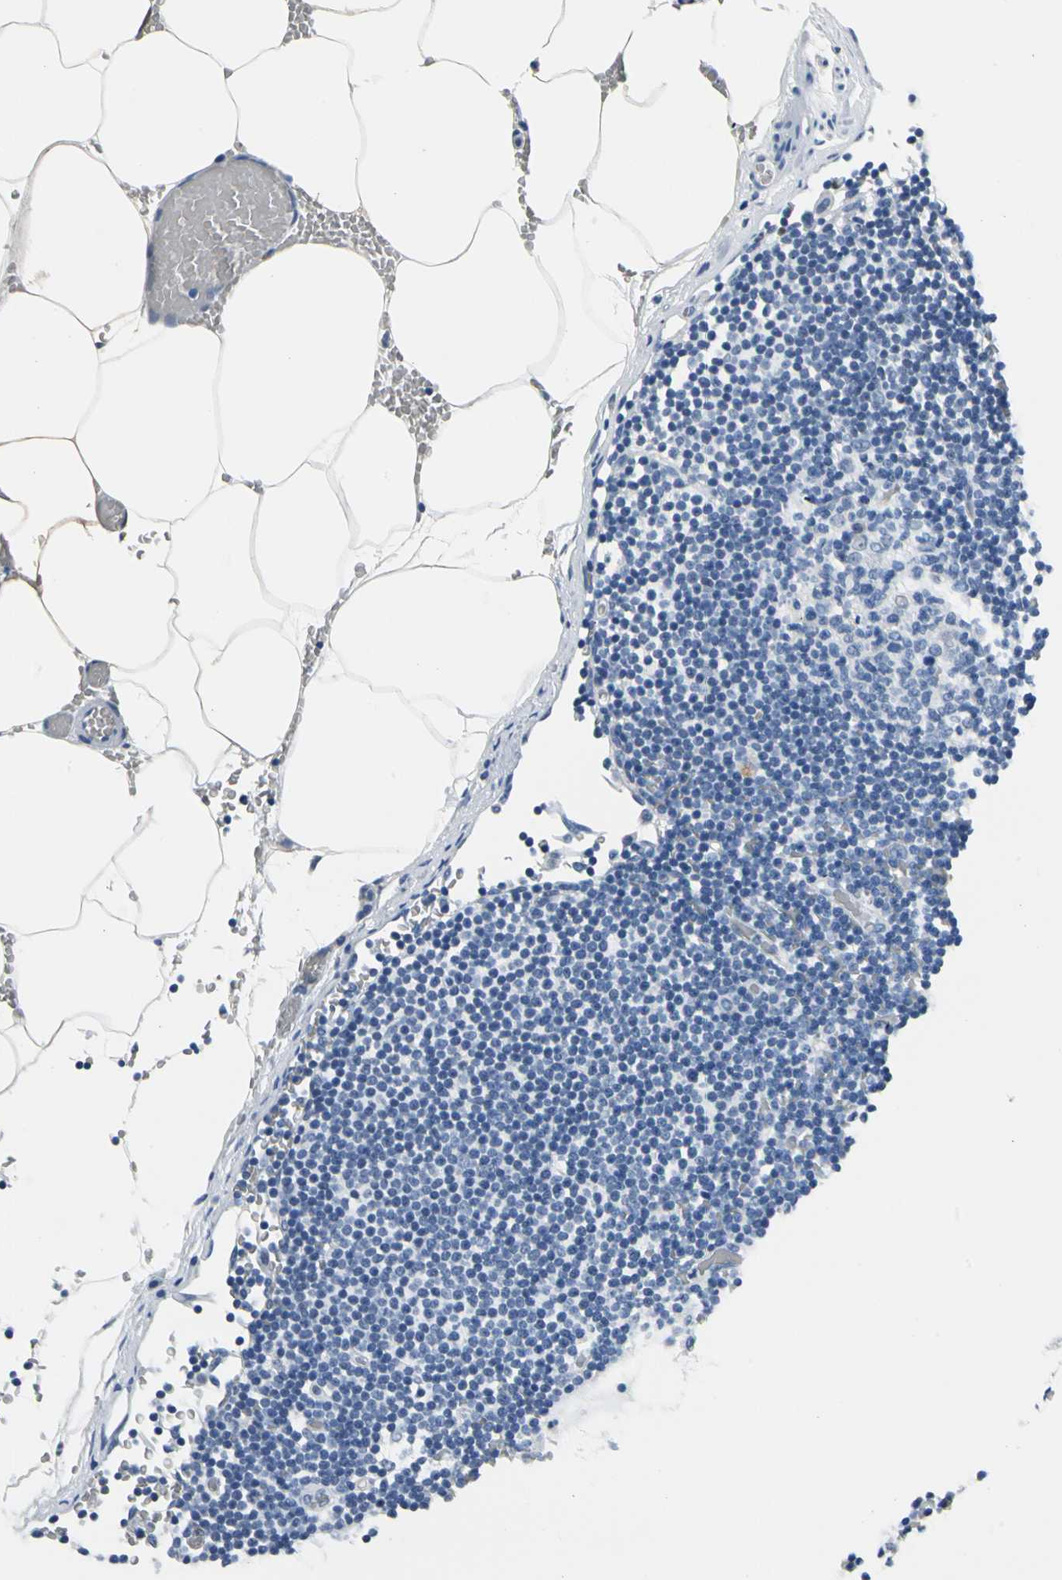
{"staining": {"intensity": "negative", "quantity": "none", "location": "none"}, "tissue": "lymph node", "cell_type": "Germinal center cells", "image_type": "normal", "snomed": [{"axis": "morphology", "description": "Normal tissue, NOS"}, {"axis": "topography", "description": "Lymph node"}], "caption": "The IHC micrograph has no significant staining in germinal center cells of lymph node.", "gene": "CA1", "patient": {"sex": "male", "age": 54}}